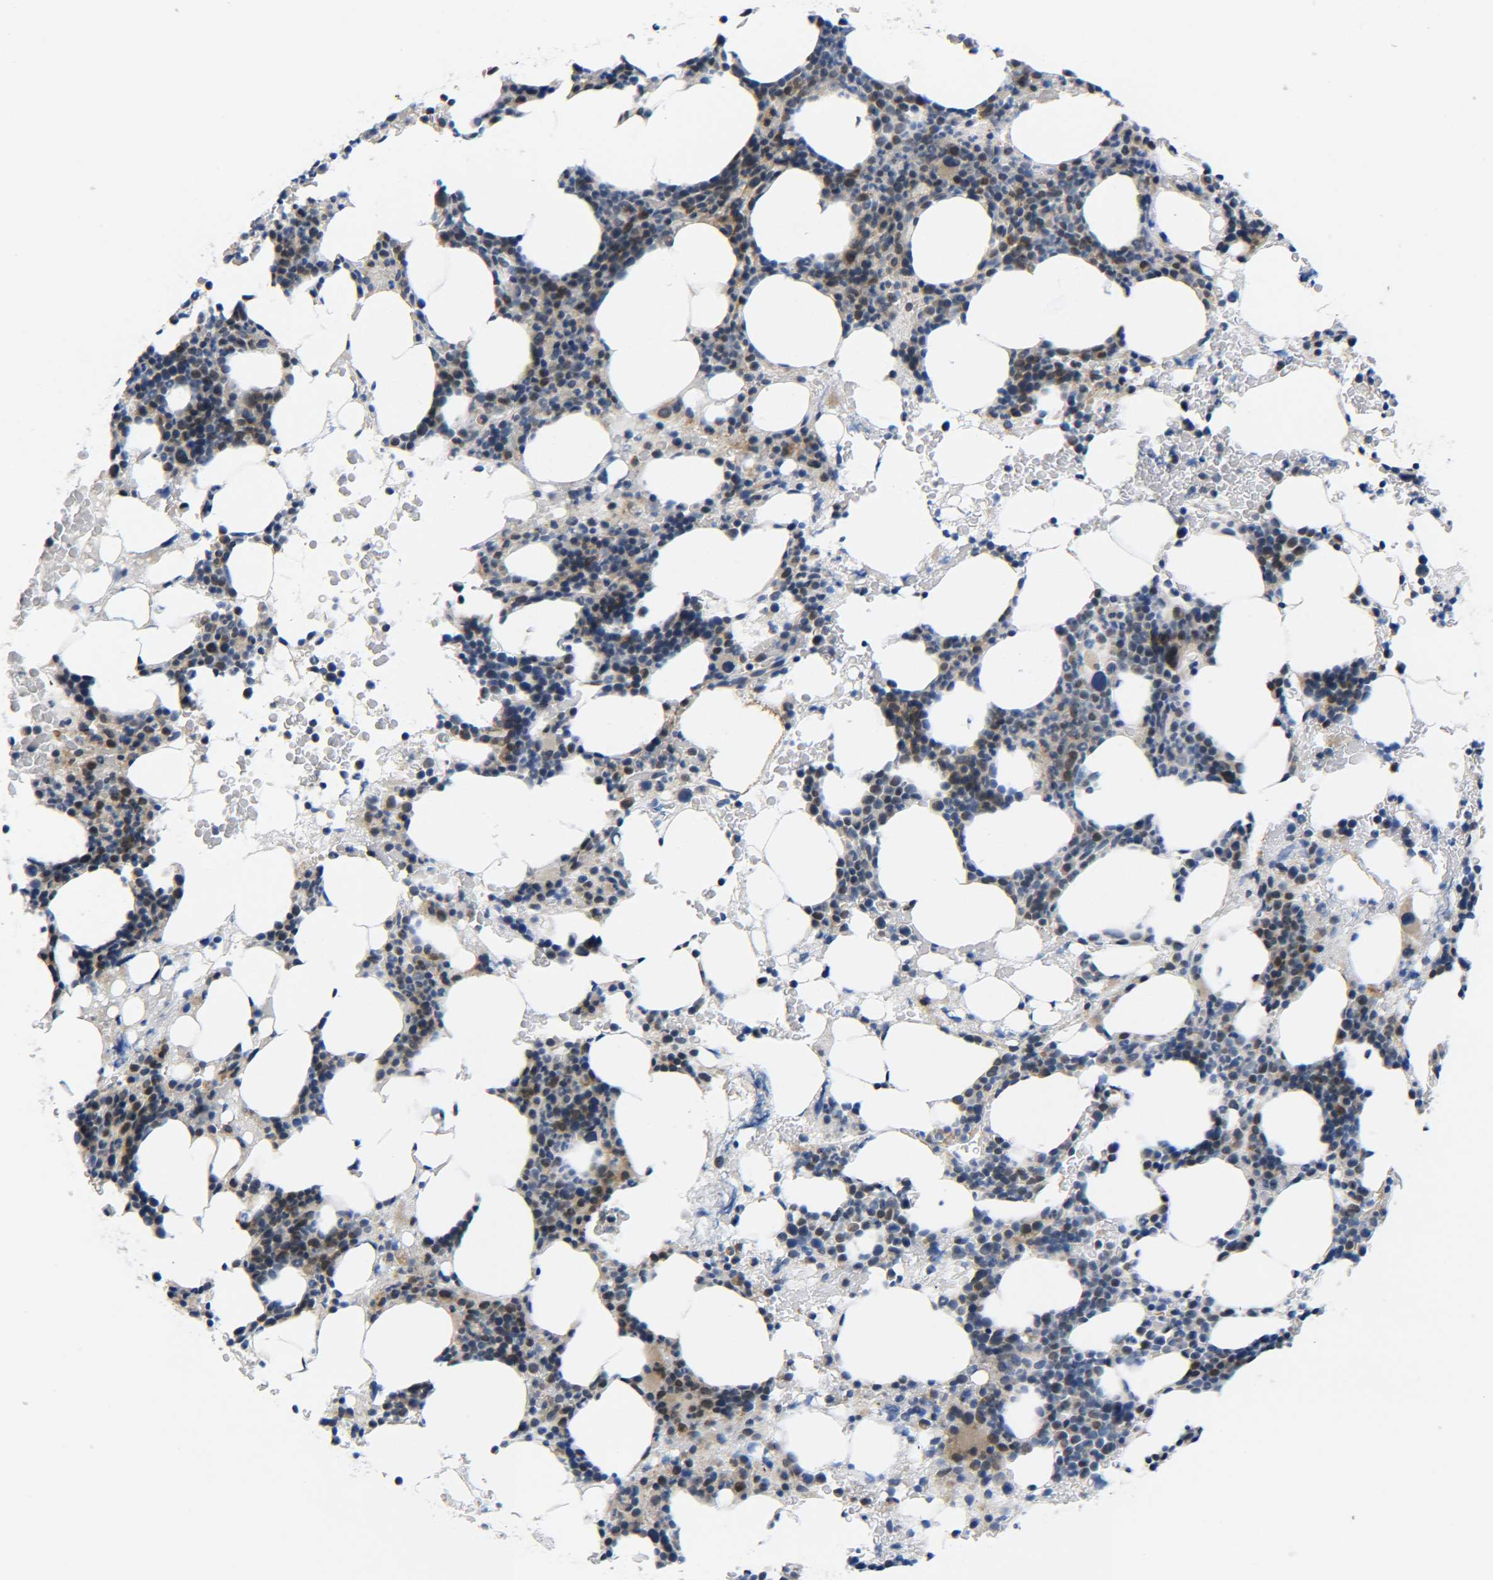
{"staining": {"intensity": "moderate", "quantity": "25%-75%", "location": "cytoplasmic/membranous"}, "tissue": "bone marrow", "cell_type": "Hematopoietic cells", "image_type": "normal", "snomed": [{"axis": "morphology", "description": "Normal tissue, NOS"}, {"axis": "morphology", "description": "Inflammation, NOS"}, {"axis": "topography", "description": "Bone marrow"}], "caption": "Moderate cytoplasmic/membranous protein staining is seen in about 25%-75% of hematopoietic cells in bone marrow.", "gene": "CMTM1", "patient": {"sex": "female", "age": 84}}